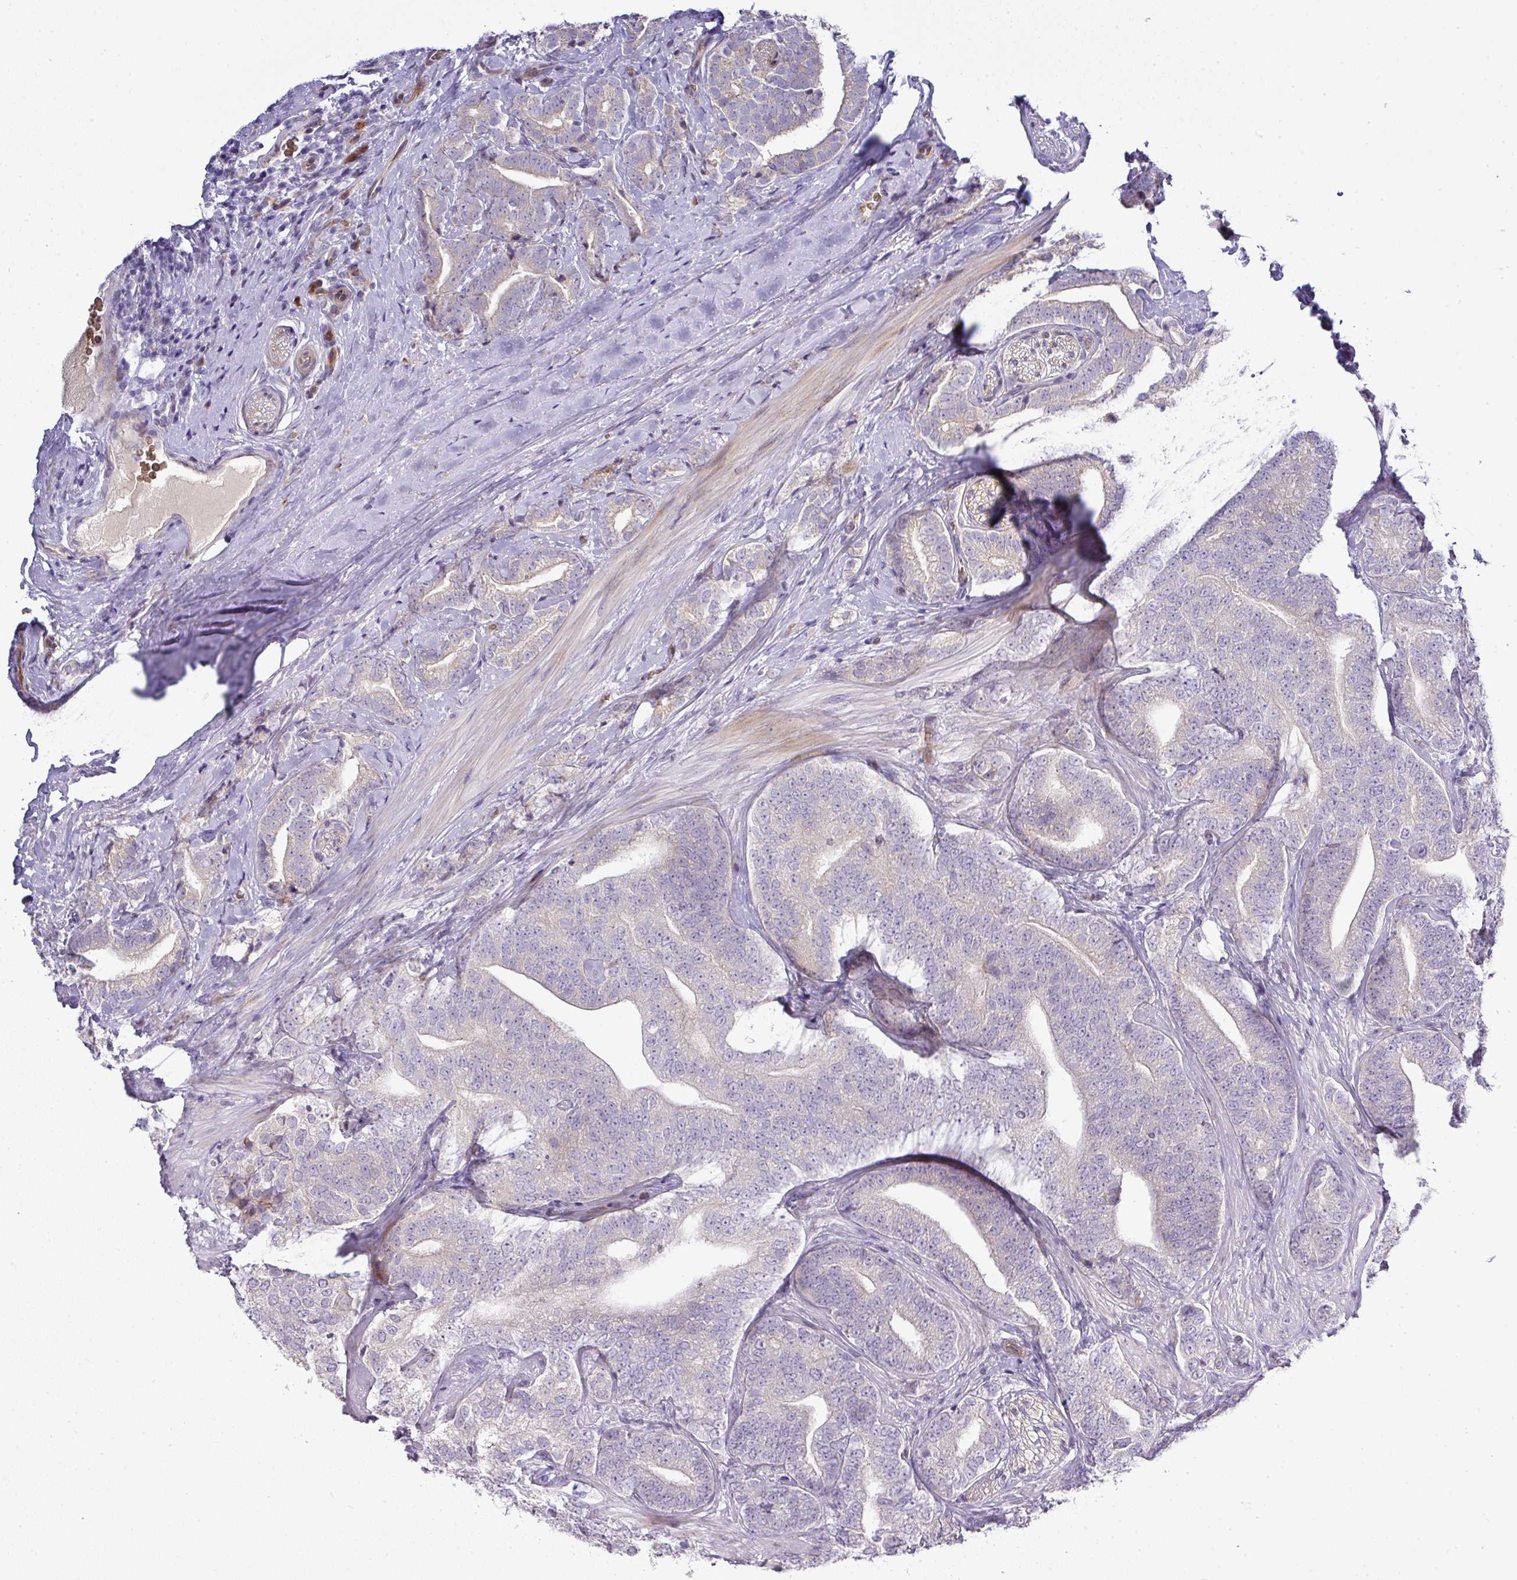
{"staining": {"intensity": "negative", "quantity": "none", "location": "none"}, "tissue": "prostate cancer", "cell_type": "Tumor cells", "image_type": "cancer", "snomed": [{"axis": "morphology", "description": "Adenocarcinoma, High grade"}, {"axis": "topography", "description": "Prostate"}], "caption": "DAB (3,3'-diaminobenzidine) immunohistochemical staining of human prostate adenocarcinoma (high-grade) shows no significant positivity in tumor cells.", "gene": "ATP6V1F", "patient": {"sex": "male", "age": 72}}